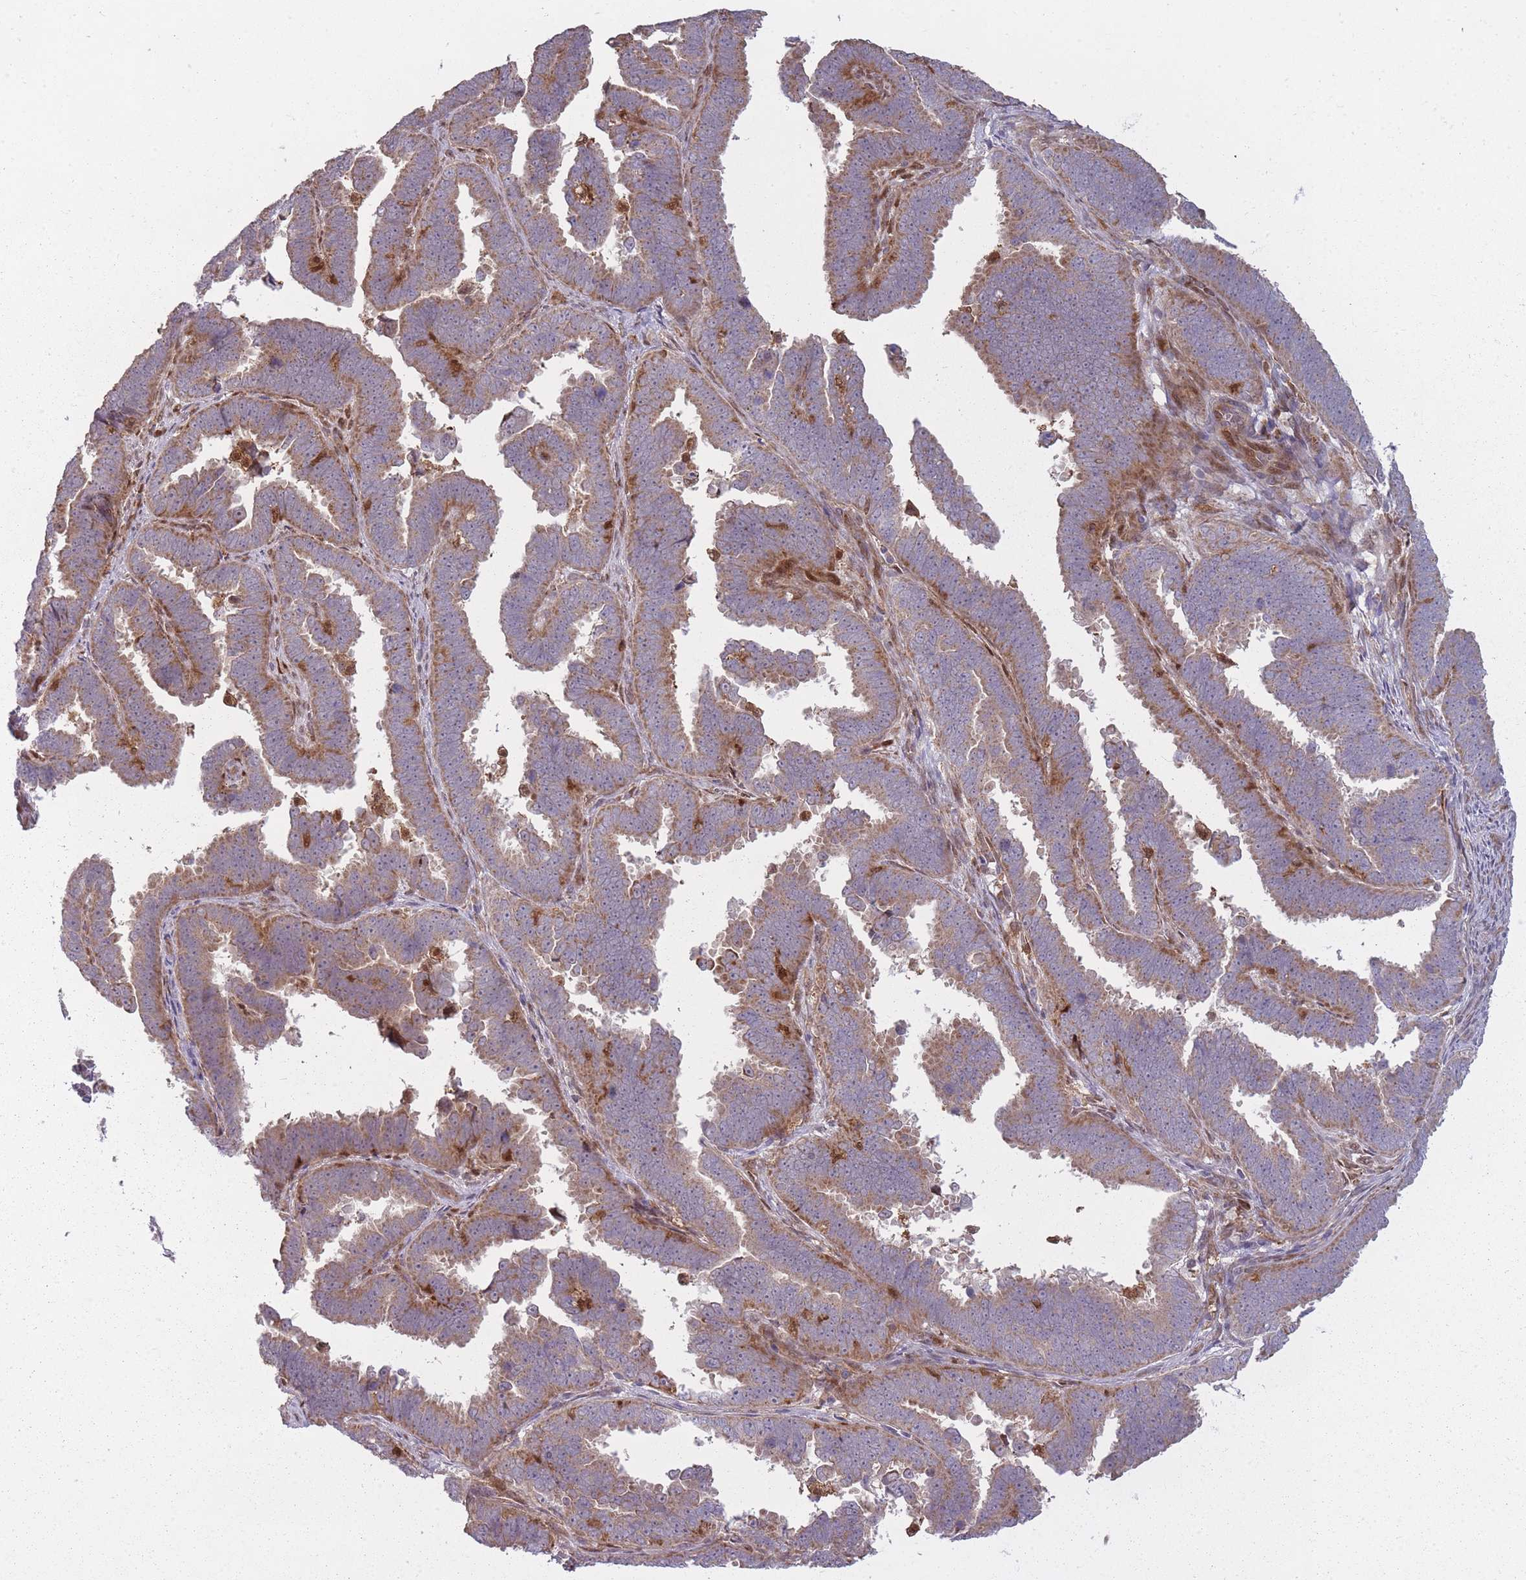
{"staining": {"intensity": "moderate", "quantity": ">75%", "location": "cytoplasmic/membranous"}, "tissue": "endometrial cancer", "cell_type": "Tumor cells", "image_type": "cancer", "snomed": [{"axis": "morphology", "description": "Adenocarcinoma, NOS"}, {"axis": "topography", "description": "Endometrium"}], "caption": "This micrograph demonstrates IHC staining of human endometrial cancer (adenocarcinoma), with medium moderate cytoplasmic/membranous expression in about >75% of tumor cells.", "gene": "LGALS9", "patient": {"sex": "female", "age": 75}}